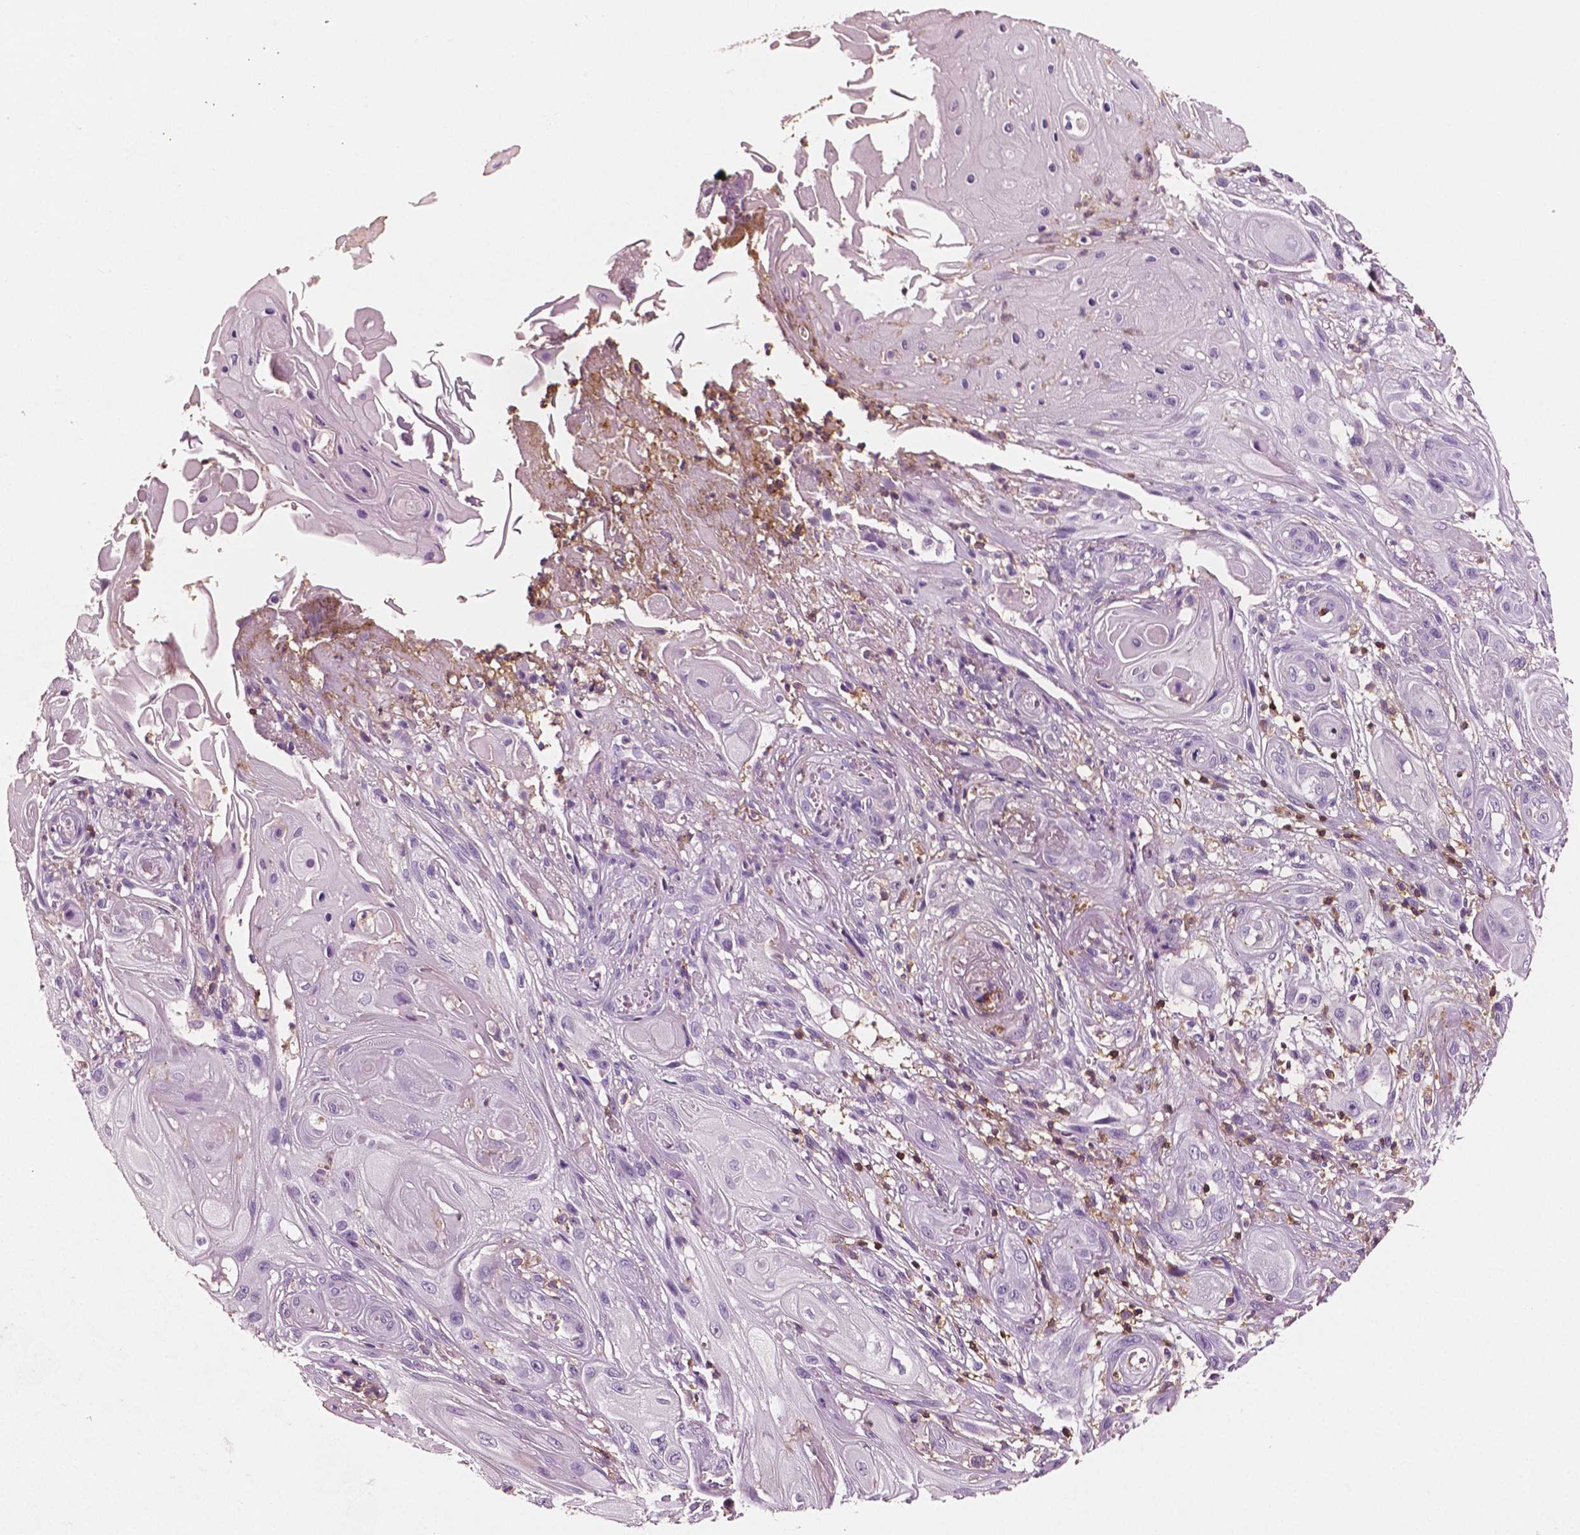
{"staining": {"intensity": "negative", "quantity": "none", "location": "none"}, "tissue": "skin cancer", "cell_type": "Tumor cells", "image_type": "cancer", "snomed": [{"axis": "morphology", "description": "Squamous cell carcinoma, NOS"}, {"axis": "topography", "description": "Skin"}], "caption": "Human skin squamous cell carcinoma stained for a protein using immunohistochemistry exhibits no positivity in tumor cells.", "gene": "PTPRC", "patient": {"sex": "male", "age": 62}}